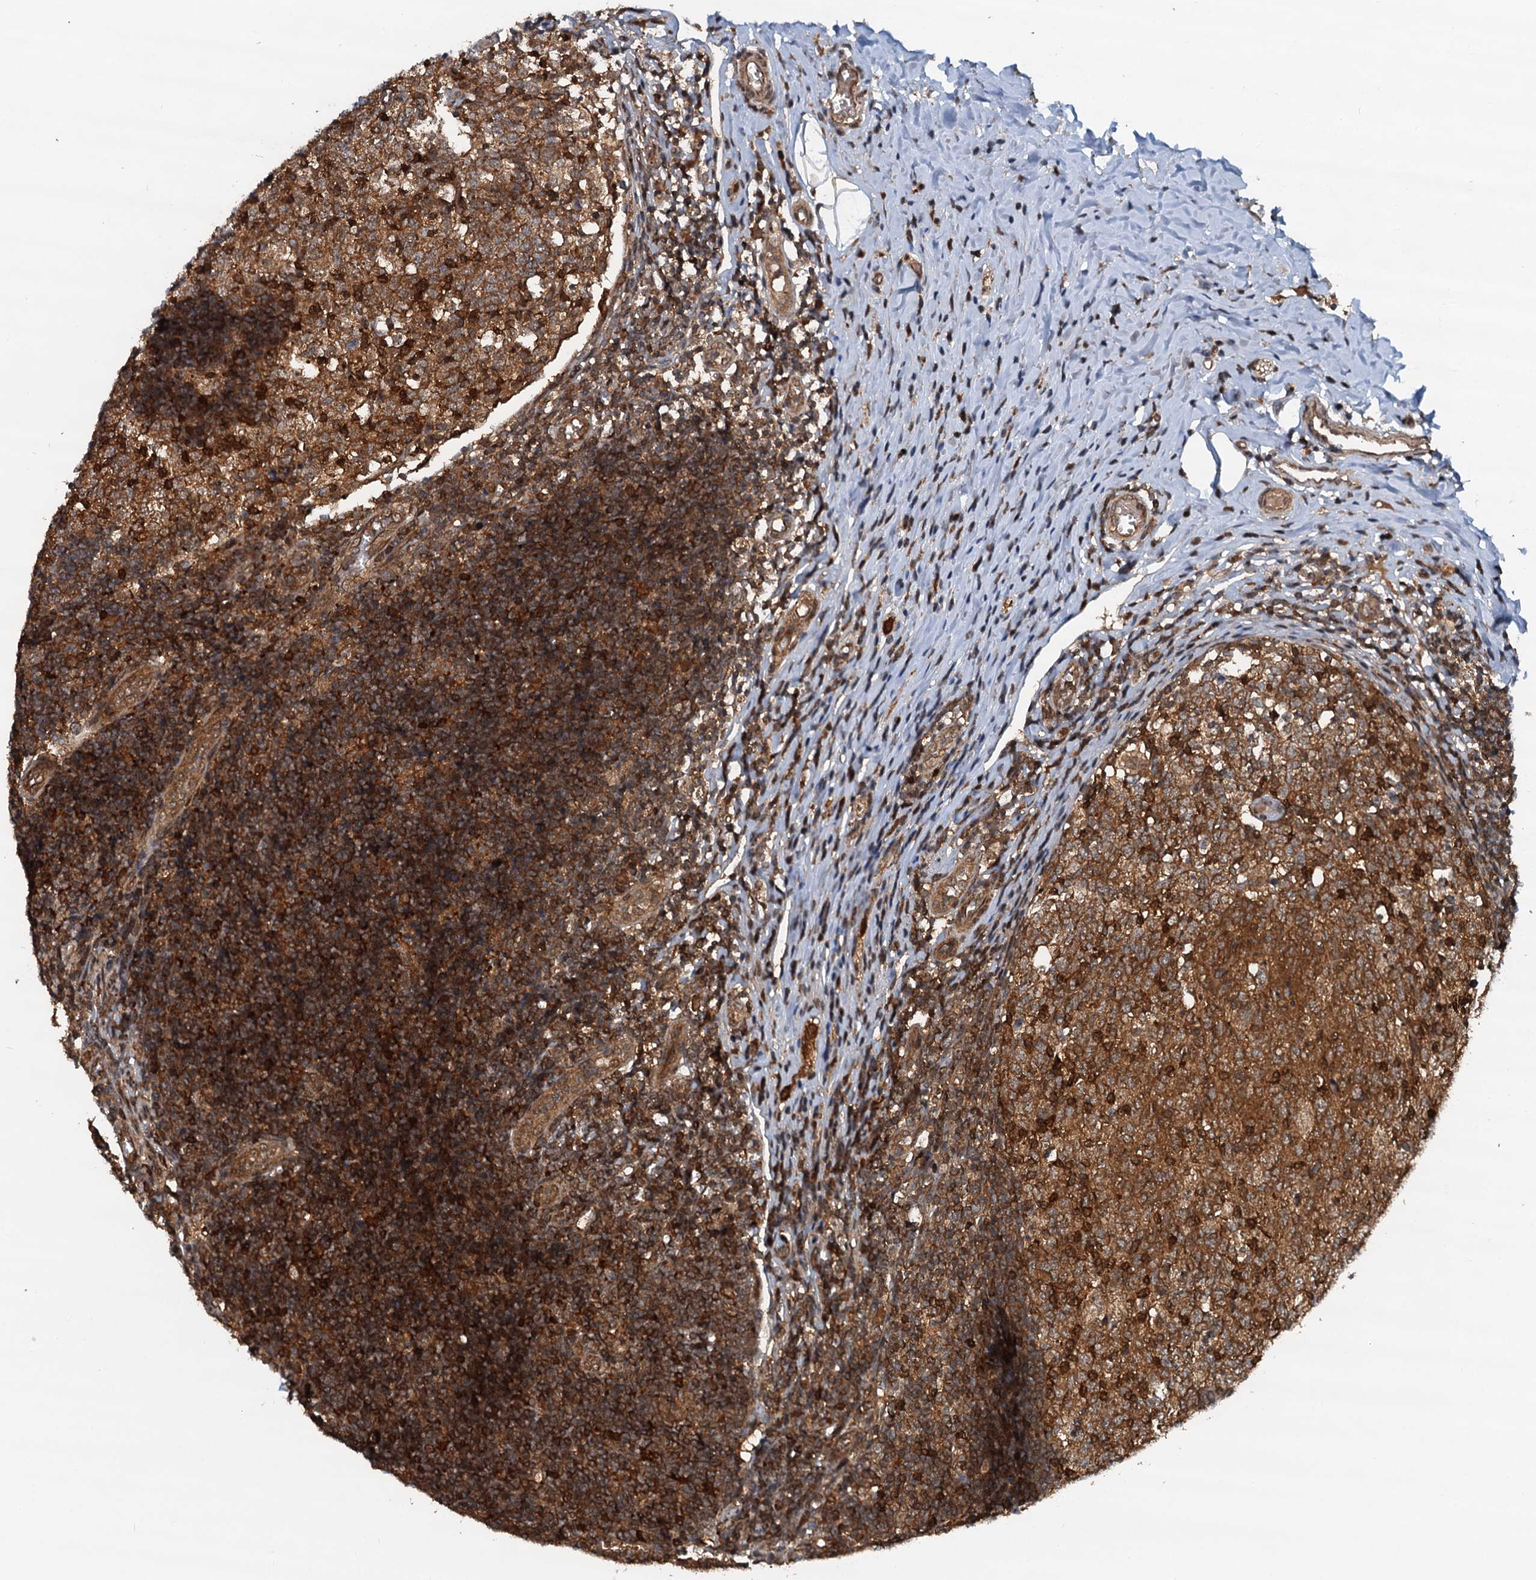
{"staining": {"intensity": "strong", "quantity": ">75%", "location": "cytoplasmic/membranous"}, "tissue": "appendix", "cell_type": "Glandular cells", "image_type": "normal", "snomed": [{"axis": "morphology", "description": "Normal tissue, NOS"}, {"axis": "topography", "description": "Appendix"}], "caption": "This photomicrograph reveals immunohistochemistry staining of normal human appendix, with high strong cytoplasmic/membranous positivity in about >75% of glandular cells.", "gene": "STUB1", "patient": {"sex": "male", "age": 8}}